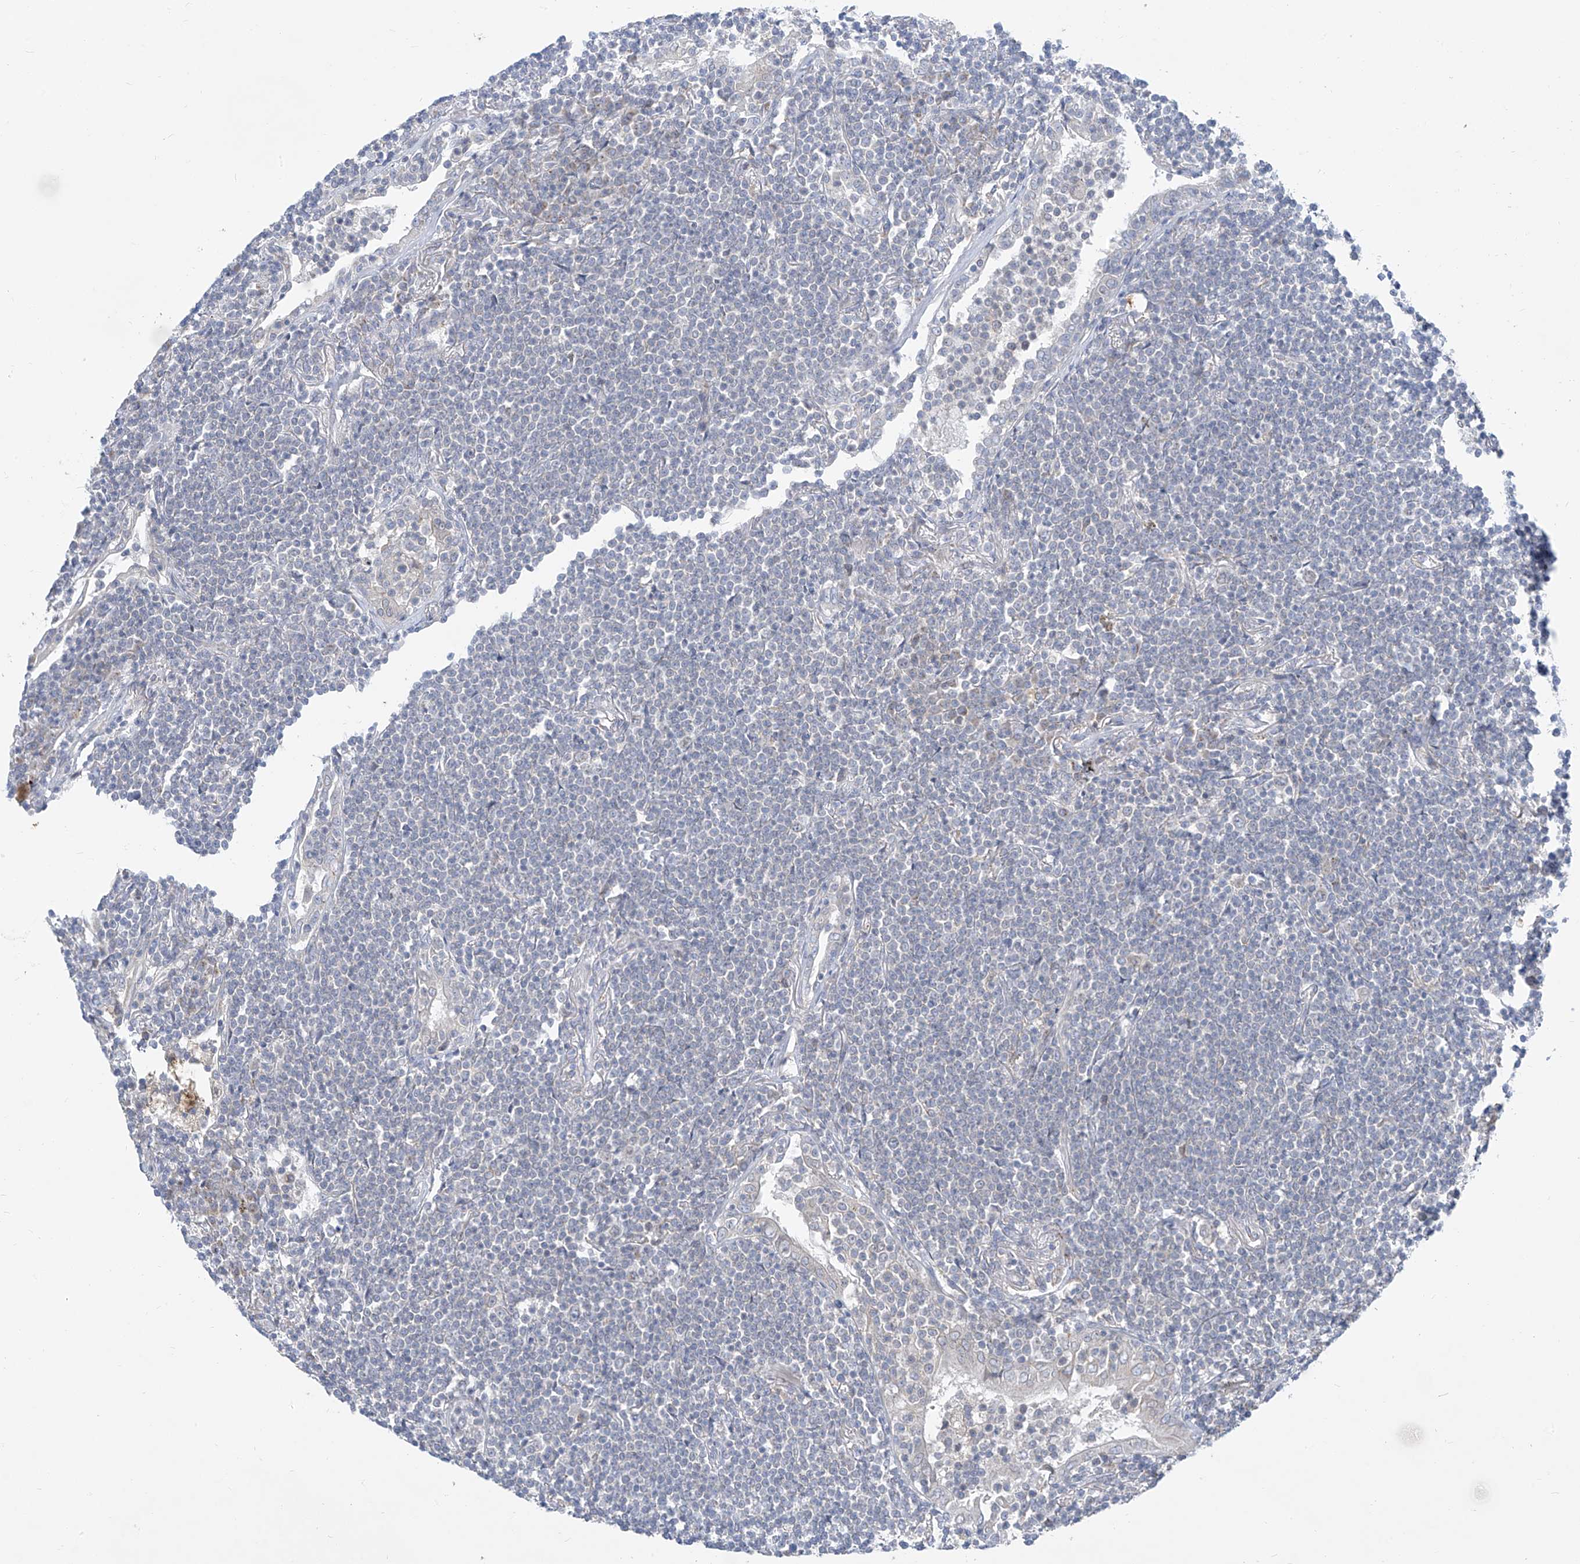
{"staining": {"intensity": "negative", "quantity": "none", "location": "none"}, "tissue": "lymphoma", "cell_type": "Tumor cells", "image_type": "cancer", "snomed": [{"axis": "morphology", "description": "Malignant lymphoma, non-Hodgkin's type, Low grade"}, {"axis": "topography", "description": "Lung"}], "caption": "A micrograph of malignant lymphoma, non-Hodgkin's type (low-grade) stained for a protein exhibits no brown staining in tumor cells.", "gene": "KRTAP25-1", "patient": {"sex": "female", "age": 71}}